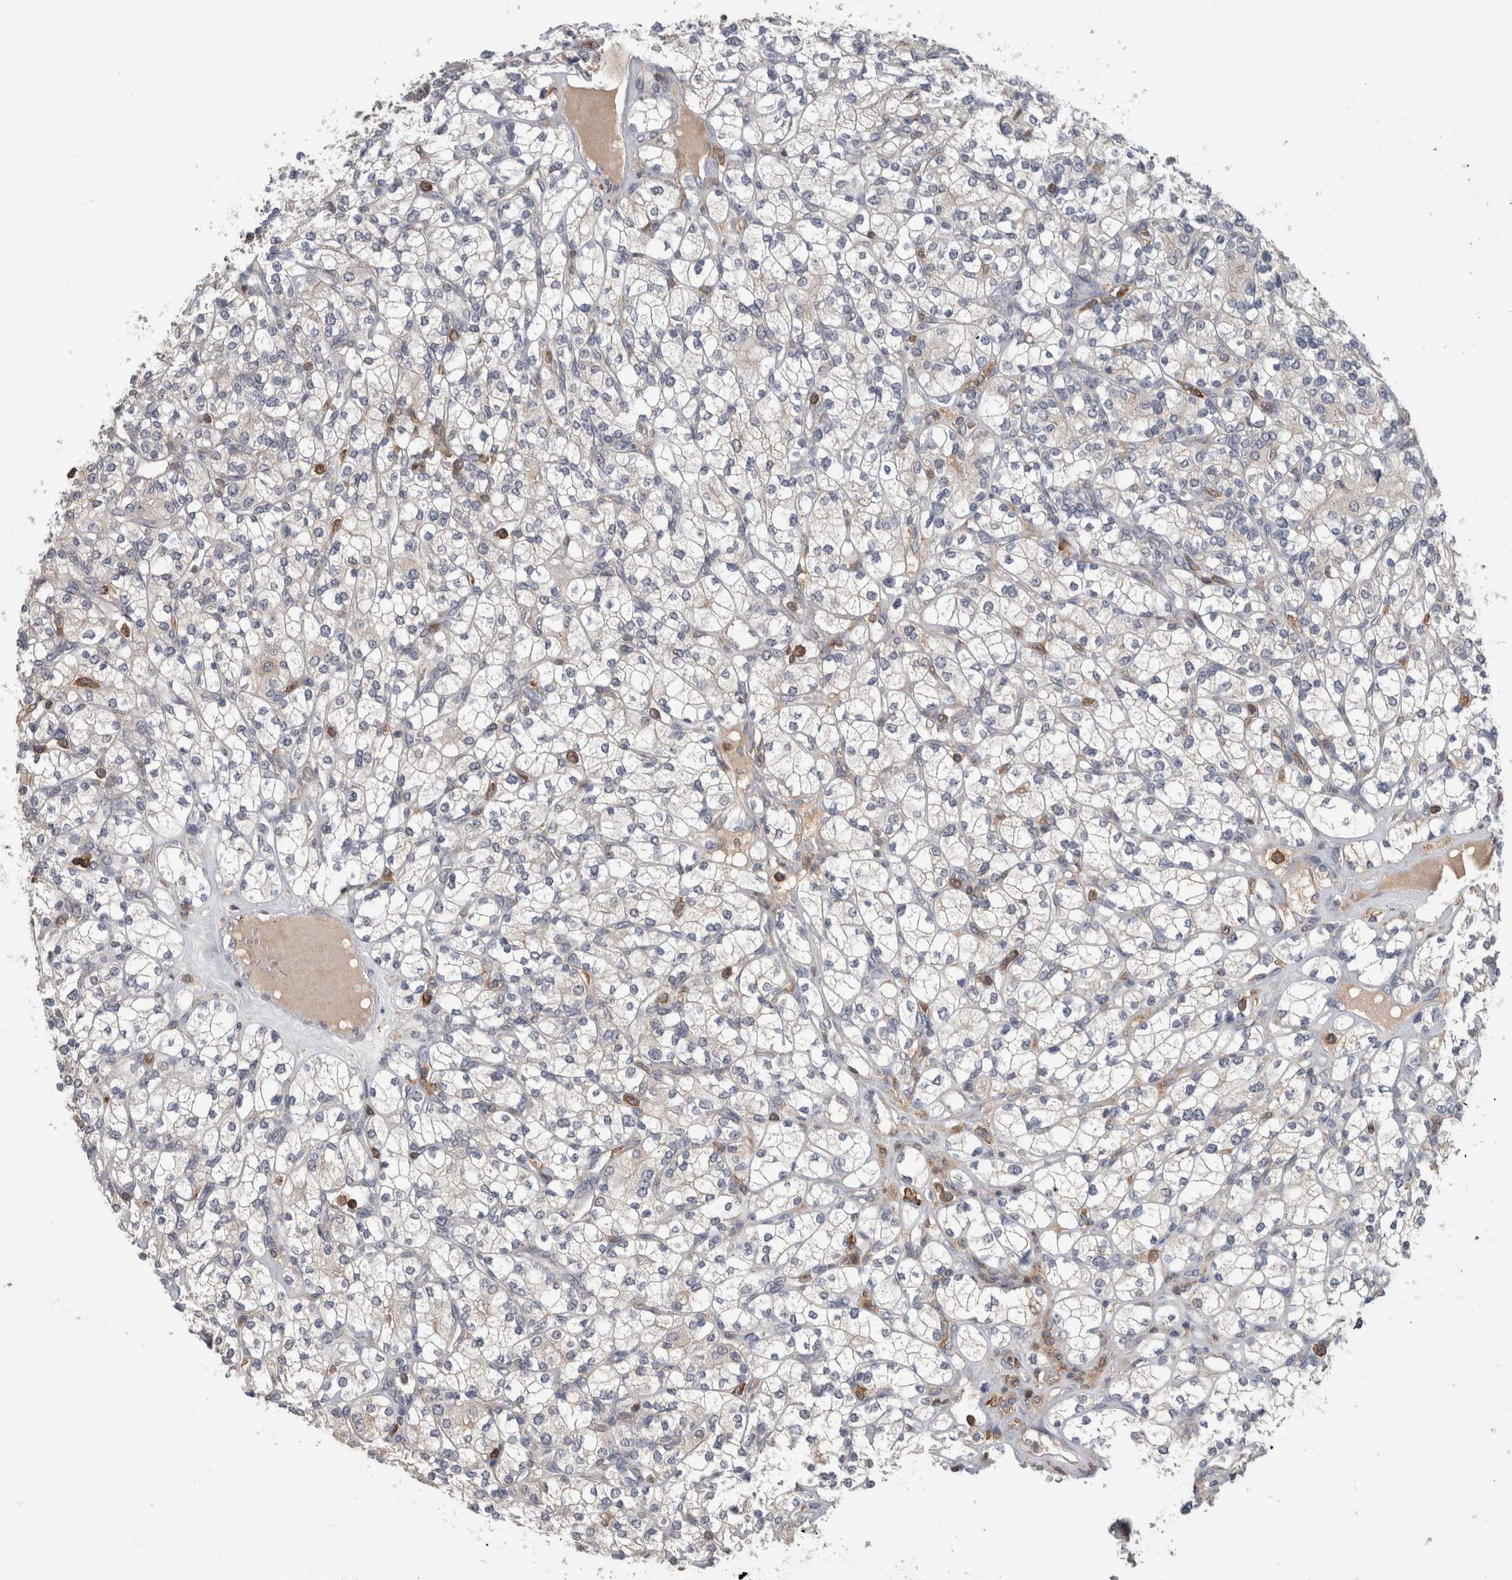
{"staining": {"intensity": "negative", "quantity": "none", "location": "none"}, "tissue": "renal cancer", "cell_type": "Tumor cells", "image_type": "cancer", "snomed": [{"axis": "morphology", "description": "Adenocarcinoma, NOS"}, {"axis": "topography", "description": "Kidney"}], "caption": "This photomicrograph is of adenocarcinoma (renal) stained with immunohistochemistry to label a protein in brown with the nuclei are counter-stained blue. There is no expression in tumor cells. Brightfield microscopy of immunohistochemistry stained with DAB (3,3'-diaminobenzidine) (brown) and hematoxylin (blue), captured at high magnification.", "gene": "GFRA2", "patient": {"sex": "male", "age": 77}}